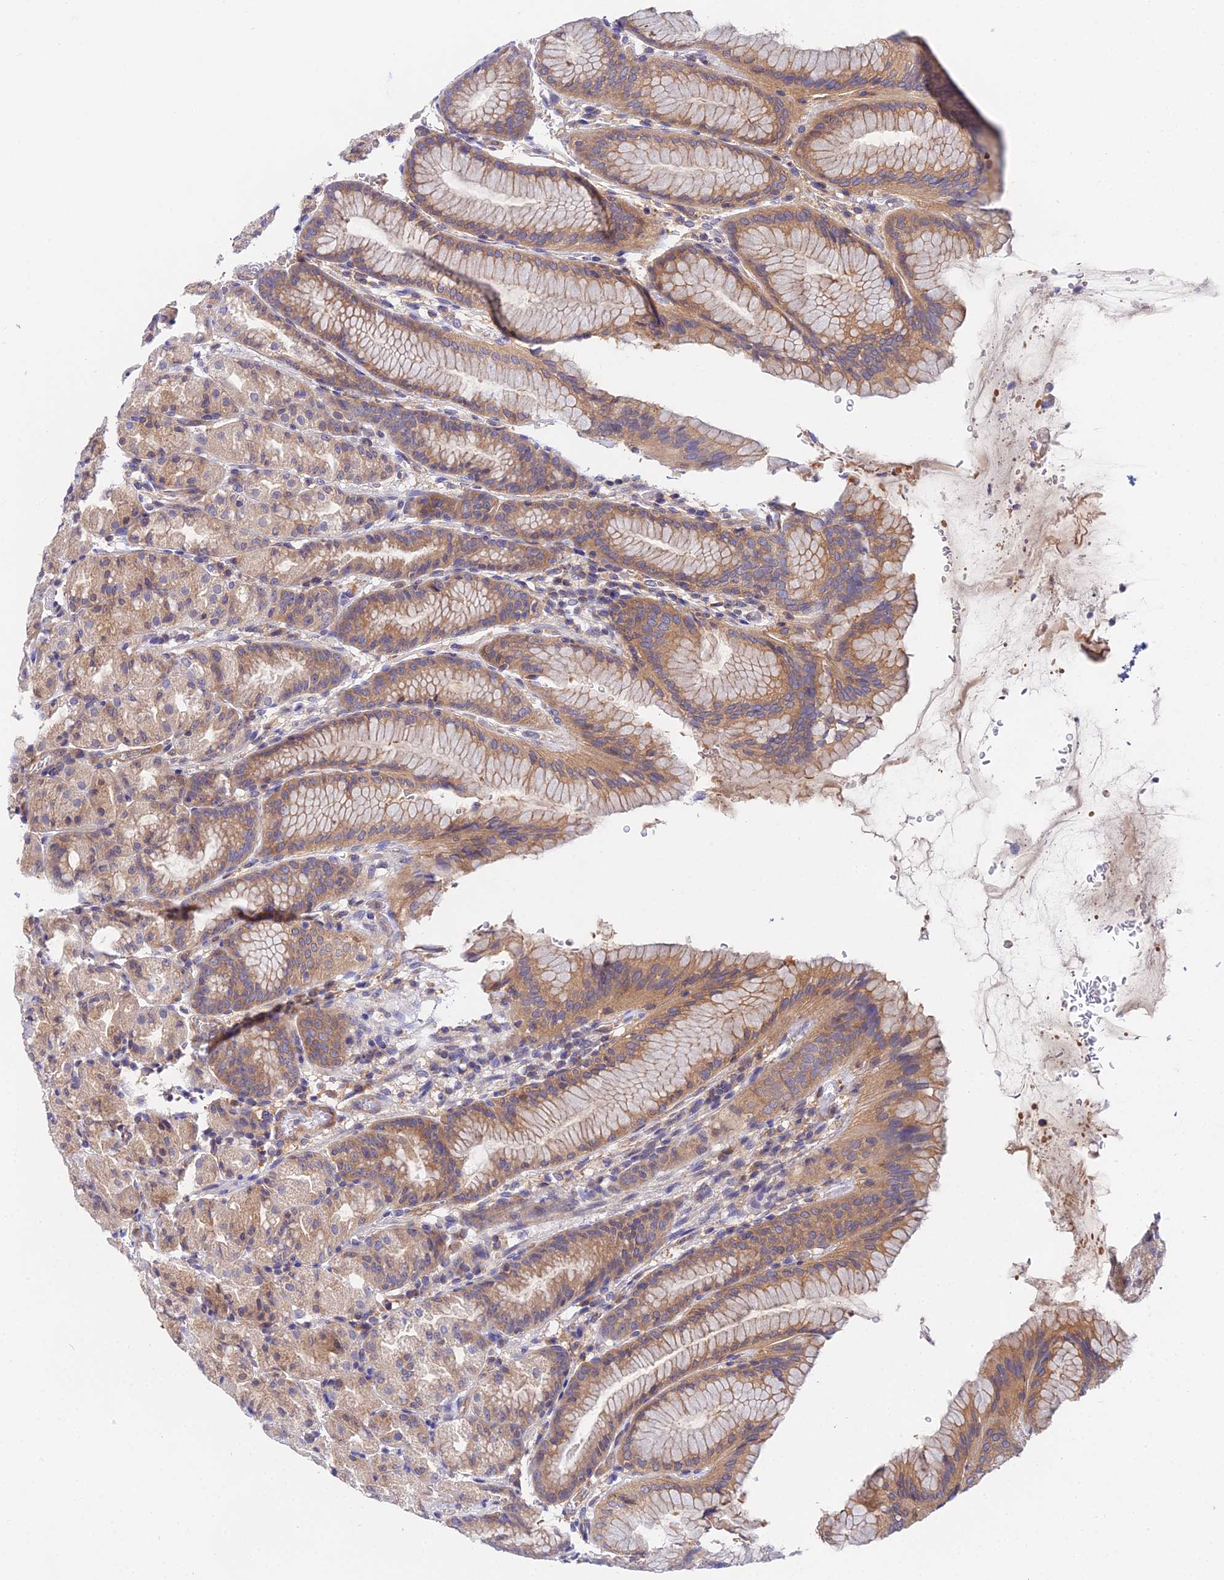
{"staining": {"intensity": "moderate", "quantity": "25%-75%", "location": "cytoplasmic/membranous"}, "tissue": "stomach", "cell_type": "Glandular cells", "image_type": "normal", "snomed": [{"axis": "morphology", "description": "Normal tissue, NOS"}, {"axis": "topography", "description": "Stomach, upper"}], "caption": "Brown immunohistochemical staining in normal human stomach exhibits moderate cytoplasmic/membranous expression in about 25%-75% of glandular cells.", "gene": "PPP2R2A", "patient": {"sex": "male", "age": 48}}